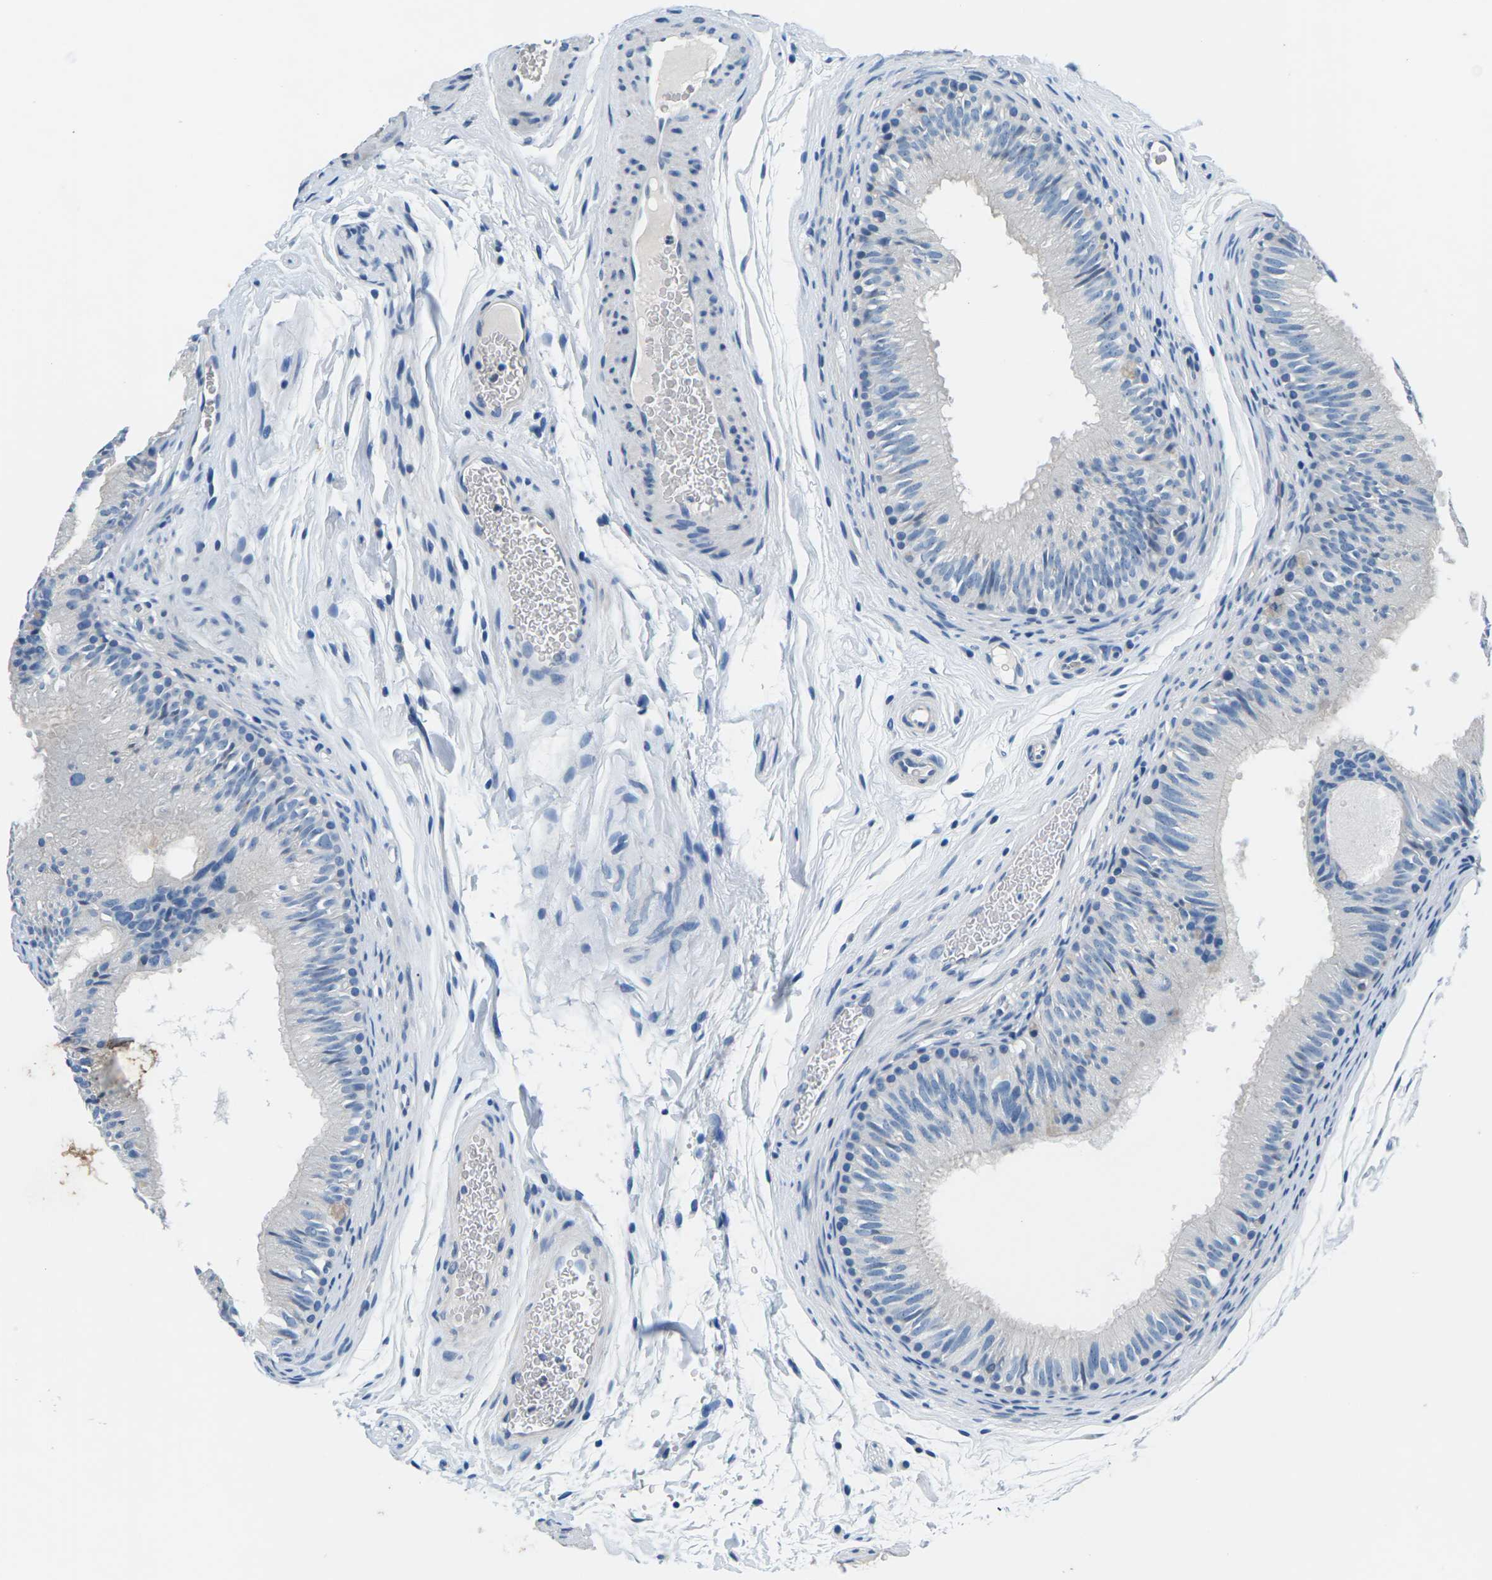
{"staining": {"intensity": "negative", "quantity": "none", "location": "none"}, "tissue": "epididymis", "cell_type": "Glandular cells", "image_type": "normal", "snomed": [{"axis": "morphology", "description": "Normal tissue, NOS"}, {"axis": "topography", "description": "Epididymis"}], "caption": "Immunohistochemical staining of unremarkable human epididymis reveals no significant expression in glandular cells.", "gene": "UMOD", "patient": {"sex": "male", "age": 36}}